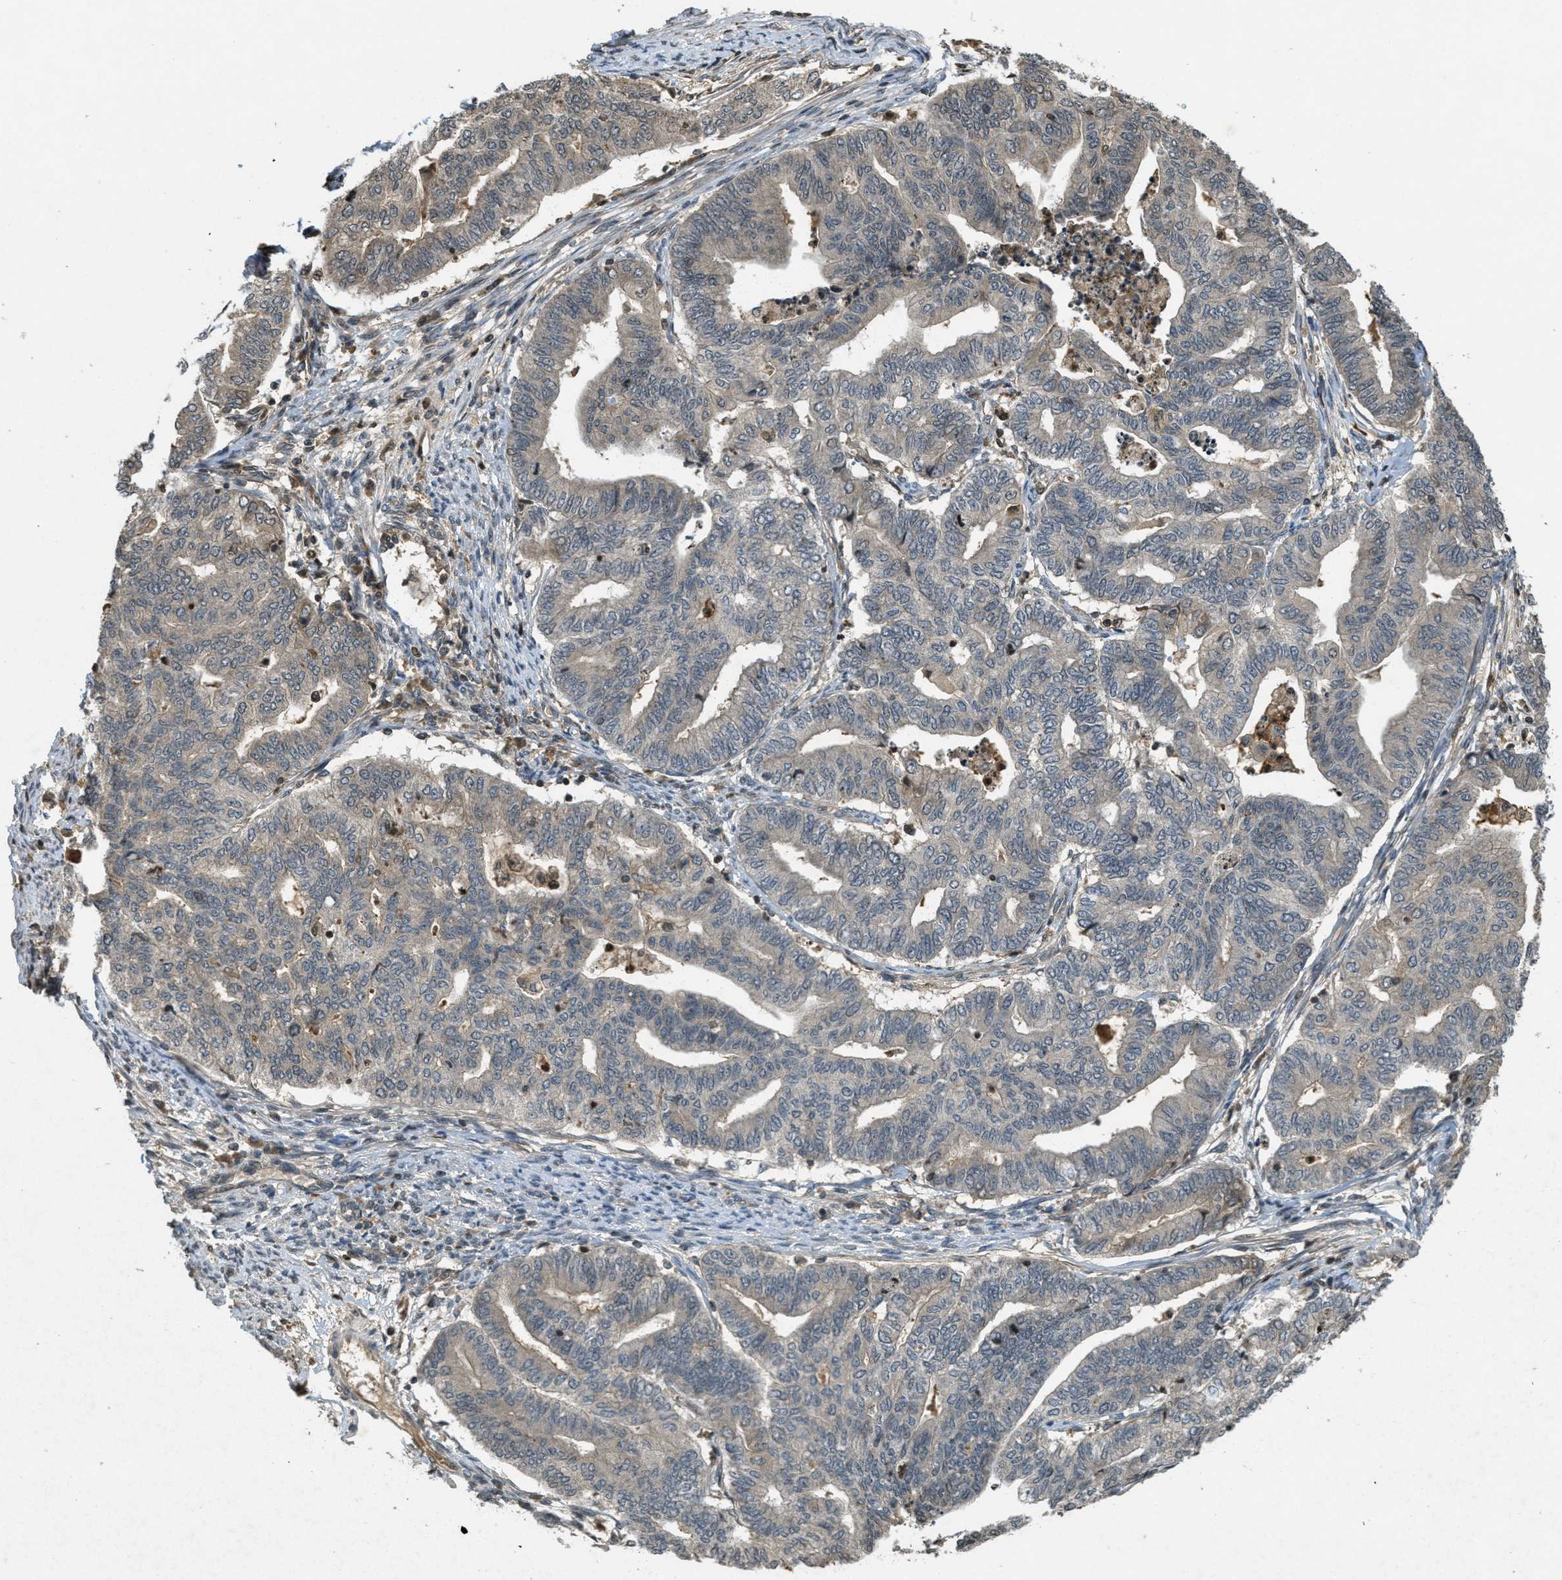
{"staining": {"intensity": "weak", "quantity": "25%-75%", "location": "cytoplasmic/membranous"}, "tissue": "endometrial cancer", "cell_type": "Tumor cells", "image_type": "cancer", "snomed": [{"axis": "morphology", "description": "Adenocarcinoma, NOS"}, {"axis": "topography", "description": "Endometrium"}], "caption": "A brown stain highlights weak cytoplasmic/membranous positivity of a protein in human endometrial adenocarcinoma tumor cells. Using DAB (brown) and hematoxylin (blue) stains, captured at high magnification using brightfield microscopy.", "gene": "ATG7", "patient": {"sex": "female", "age": 79}}